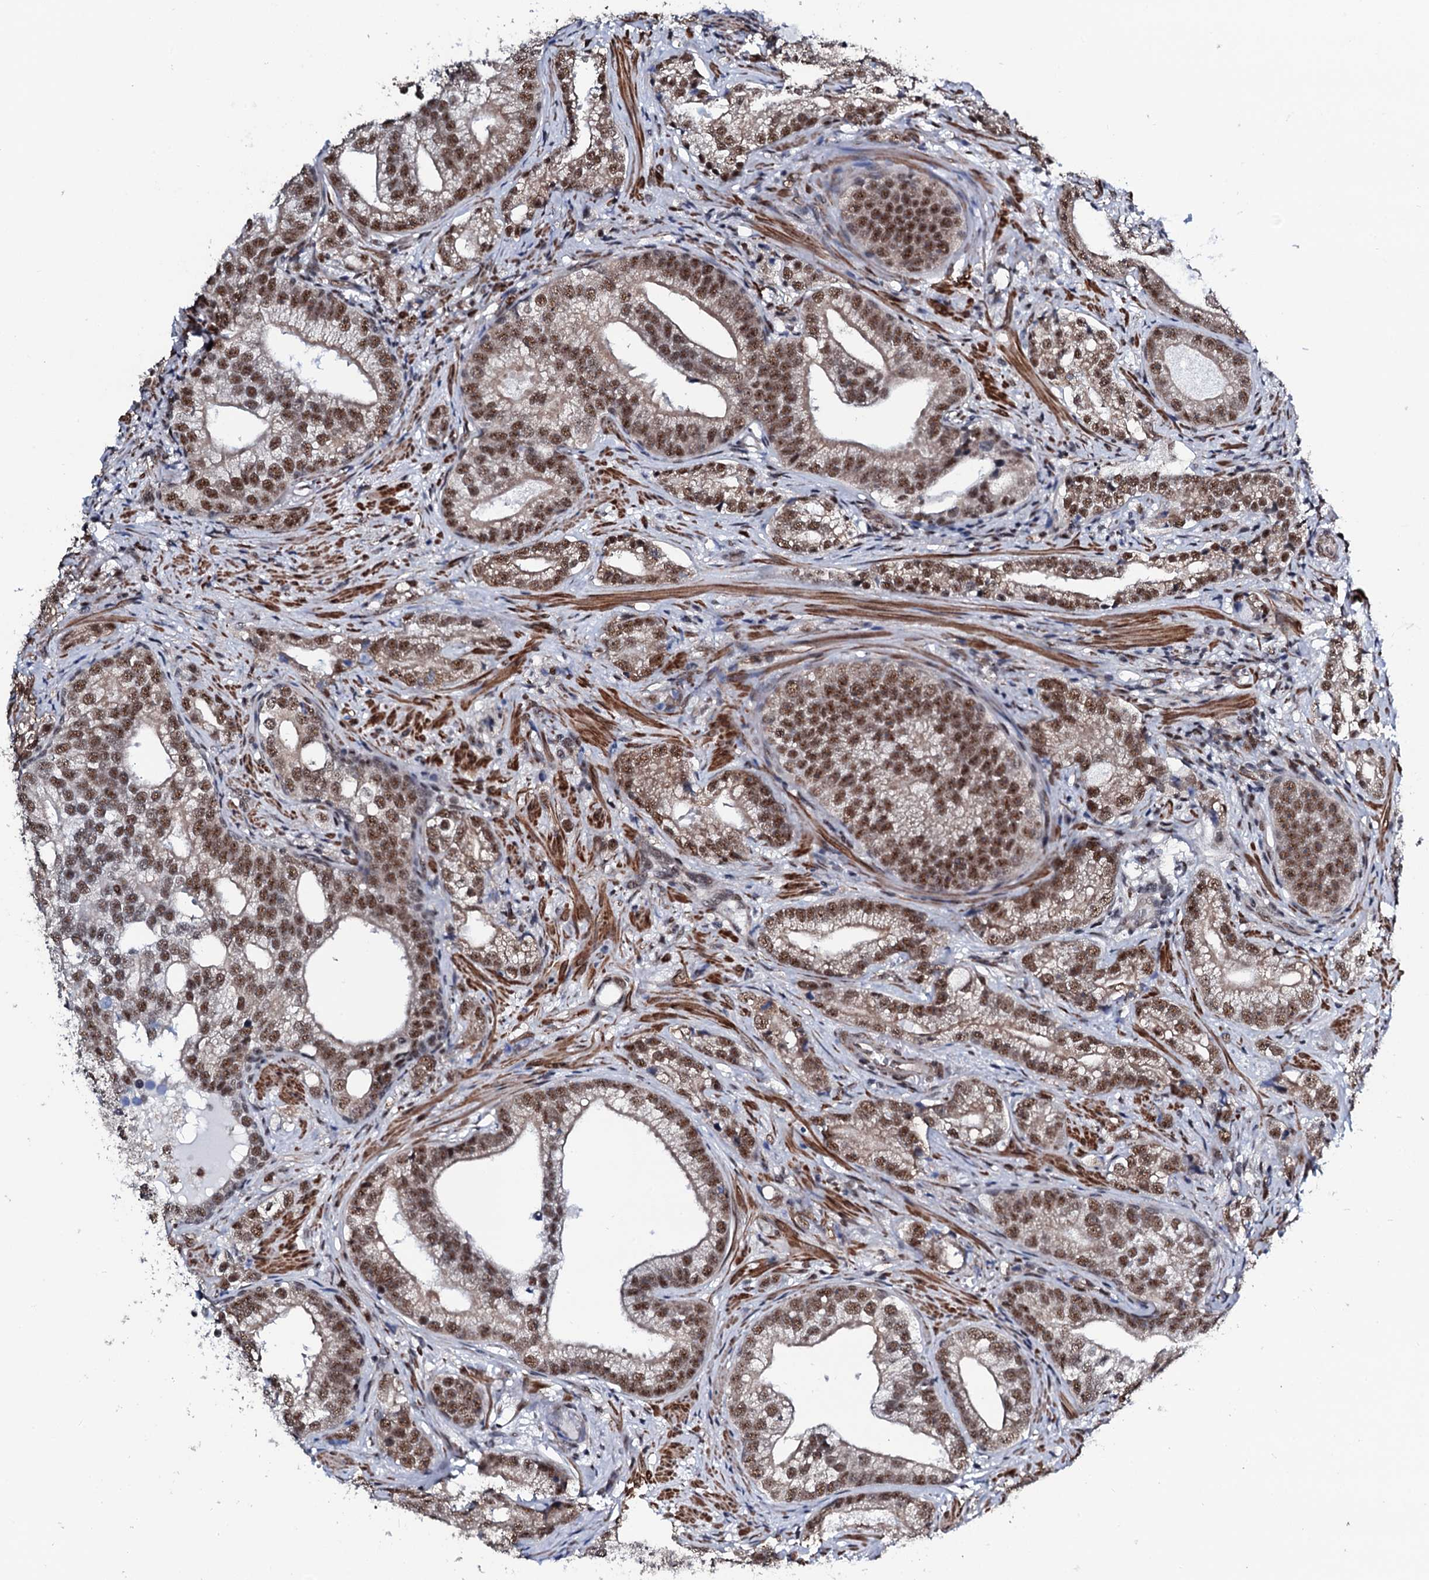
{"staining": {"intensity": "moderate", "quantity": ">75%", "location": "nuclear"}, "tissue": "prostate cancer", "cell_type": "Tumor cells", "image_type": "cancer", "snomed": [{"axis": "morphology", "description": "Adenocarcinoma, High grade"}, {"axis": "topography", "description": "Prostate"}], "caption": "Immunohistochemical staining of human prostate cancer (high-grade adenocarcinoma) exhibits medium levels of moderate nuclear expression in about >75% of tumor cells. The staining was performed using DAB (3,3'-diaminobenzidine), with brown indicating positive protein expression. Nuclei are stained blue with hematoxylin.", "gene": "CWC15", "patient": {"sex": "male", "age": 75}}